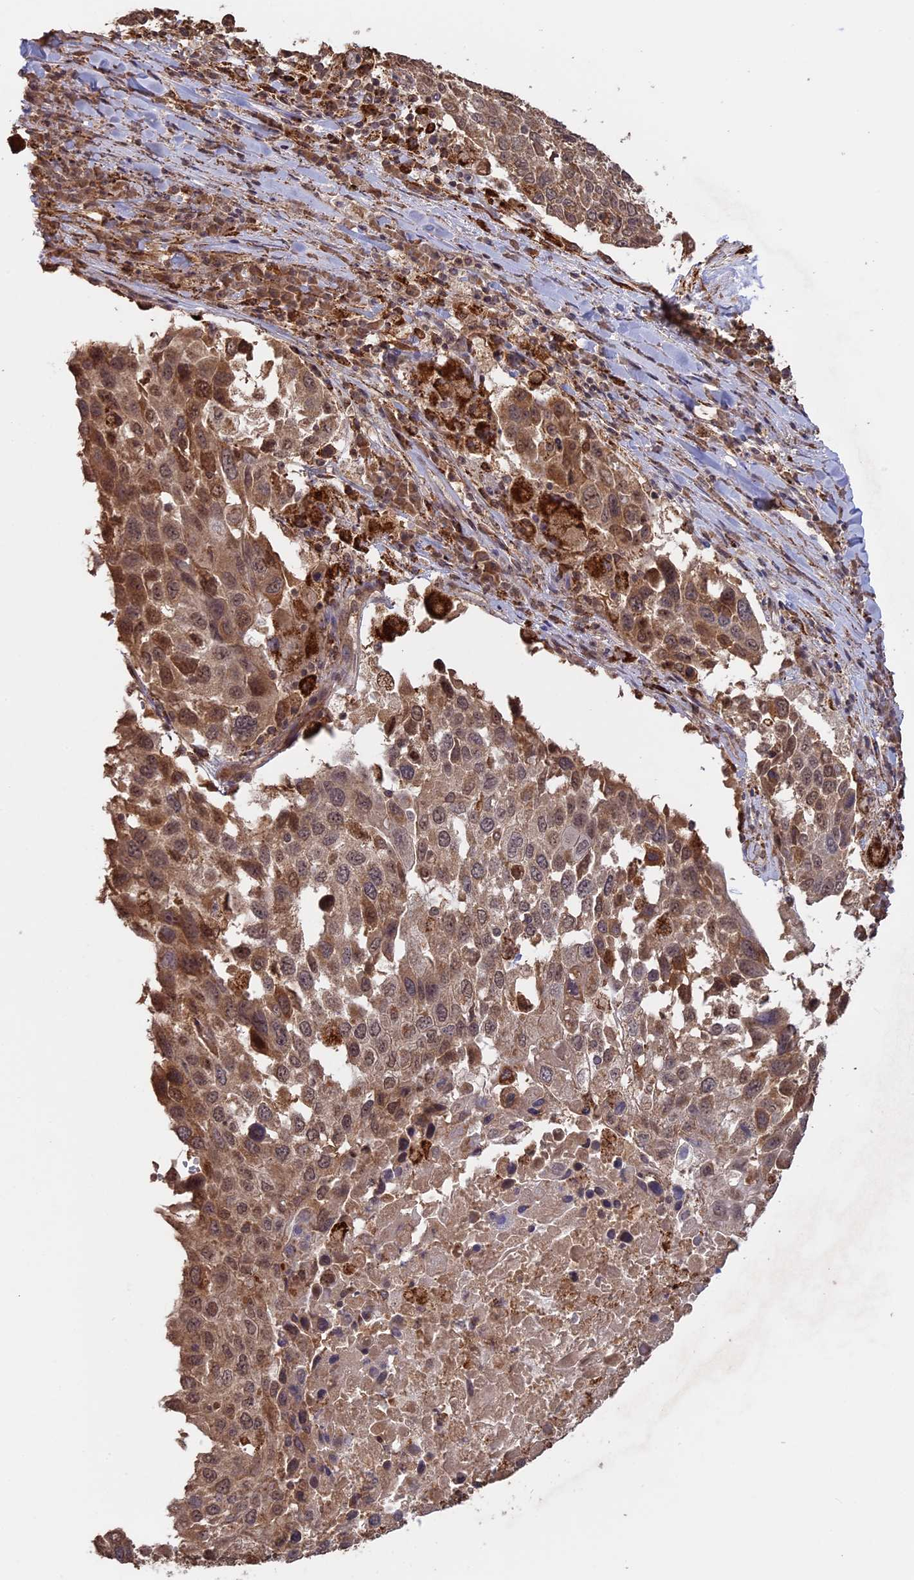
{"staining": {"intensity": "moderate", "quantity": ">75%", "location": "cytoplasmic/membranous,nuclear"}, "tissue": "lung cancer", "cell_type": "Tumor cells", "image_type": "cancer", "snomed": [{"axis": "morphology", "description": "Squamous cell carcinoma, NOS"}, {"axis": "topography", "description": "Lung"}], "caption": "This micrograph displays lung cancer (squamous cell carcinoma) stained with IHC to label a protein in brown. The cytoplasmic/membranous and nuclear of tumor cells show moderate positivity for the protein. Nuclei are counter-stained blue.", "gene": "FAM210B", "patient": {"sex": "male", "age": 65}}